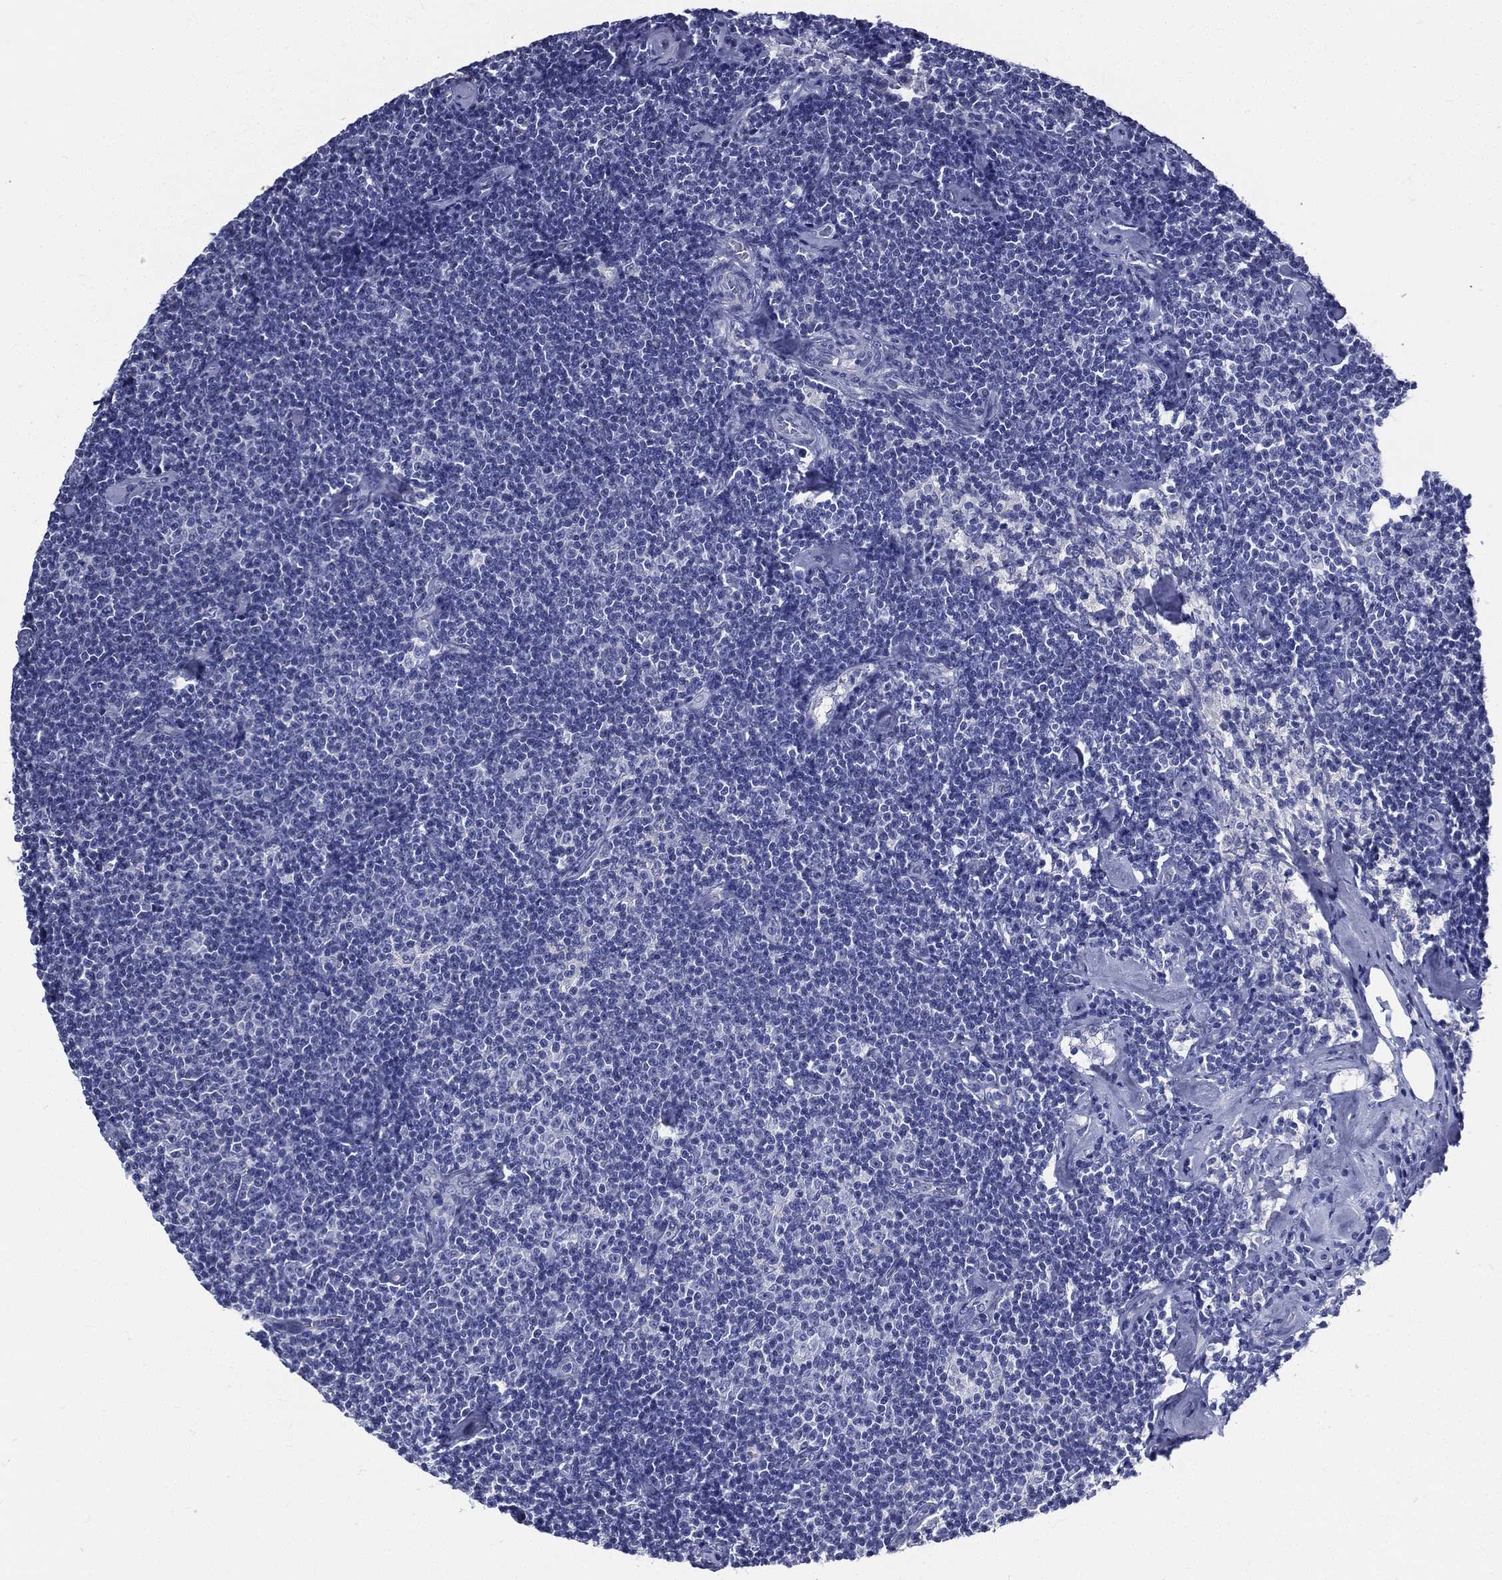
{"staining": {"intensity": "negative", "quantity": "none", "location": "none"}, "tissue": "lymphoma", "cell_type": "Tumor cells", "image_type": "cancer", "snomed": [{"axis": "morphology", "description": "Malignant lymphoma, non-Hodgkin's type, Low grade"}, {"axis": "topography", "description": "Lymph node"}], "caption": "Immunohistochemistry micrograph of lymphoma stained for a protein (brown), which shows no expression in tumor cells. (Immunohistochemistry (ihc), brightfield microscopy, high magnification).", "gene": "DPYS", "patient": {"sex": "male", "age": 81}}